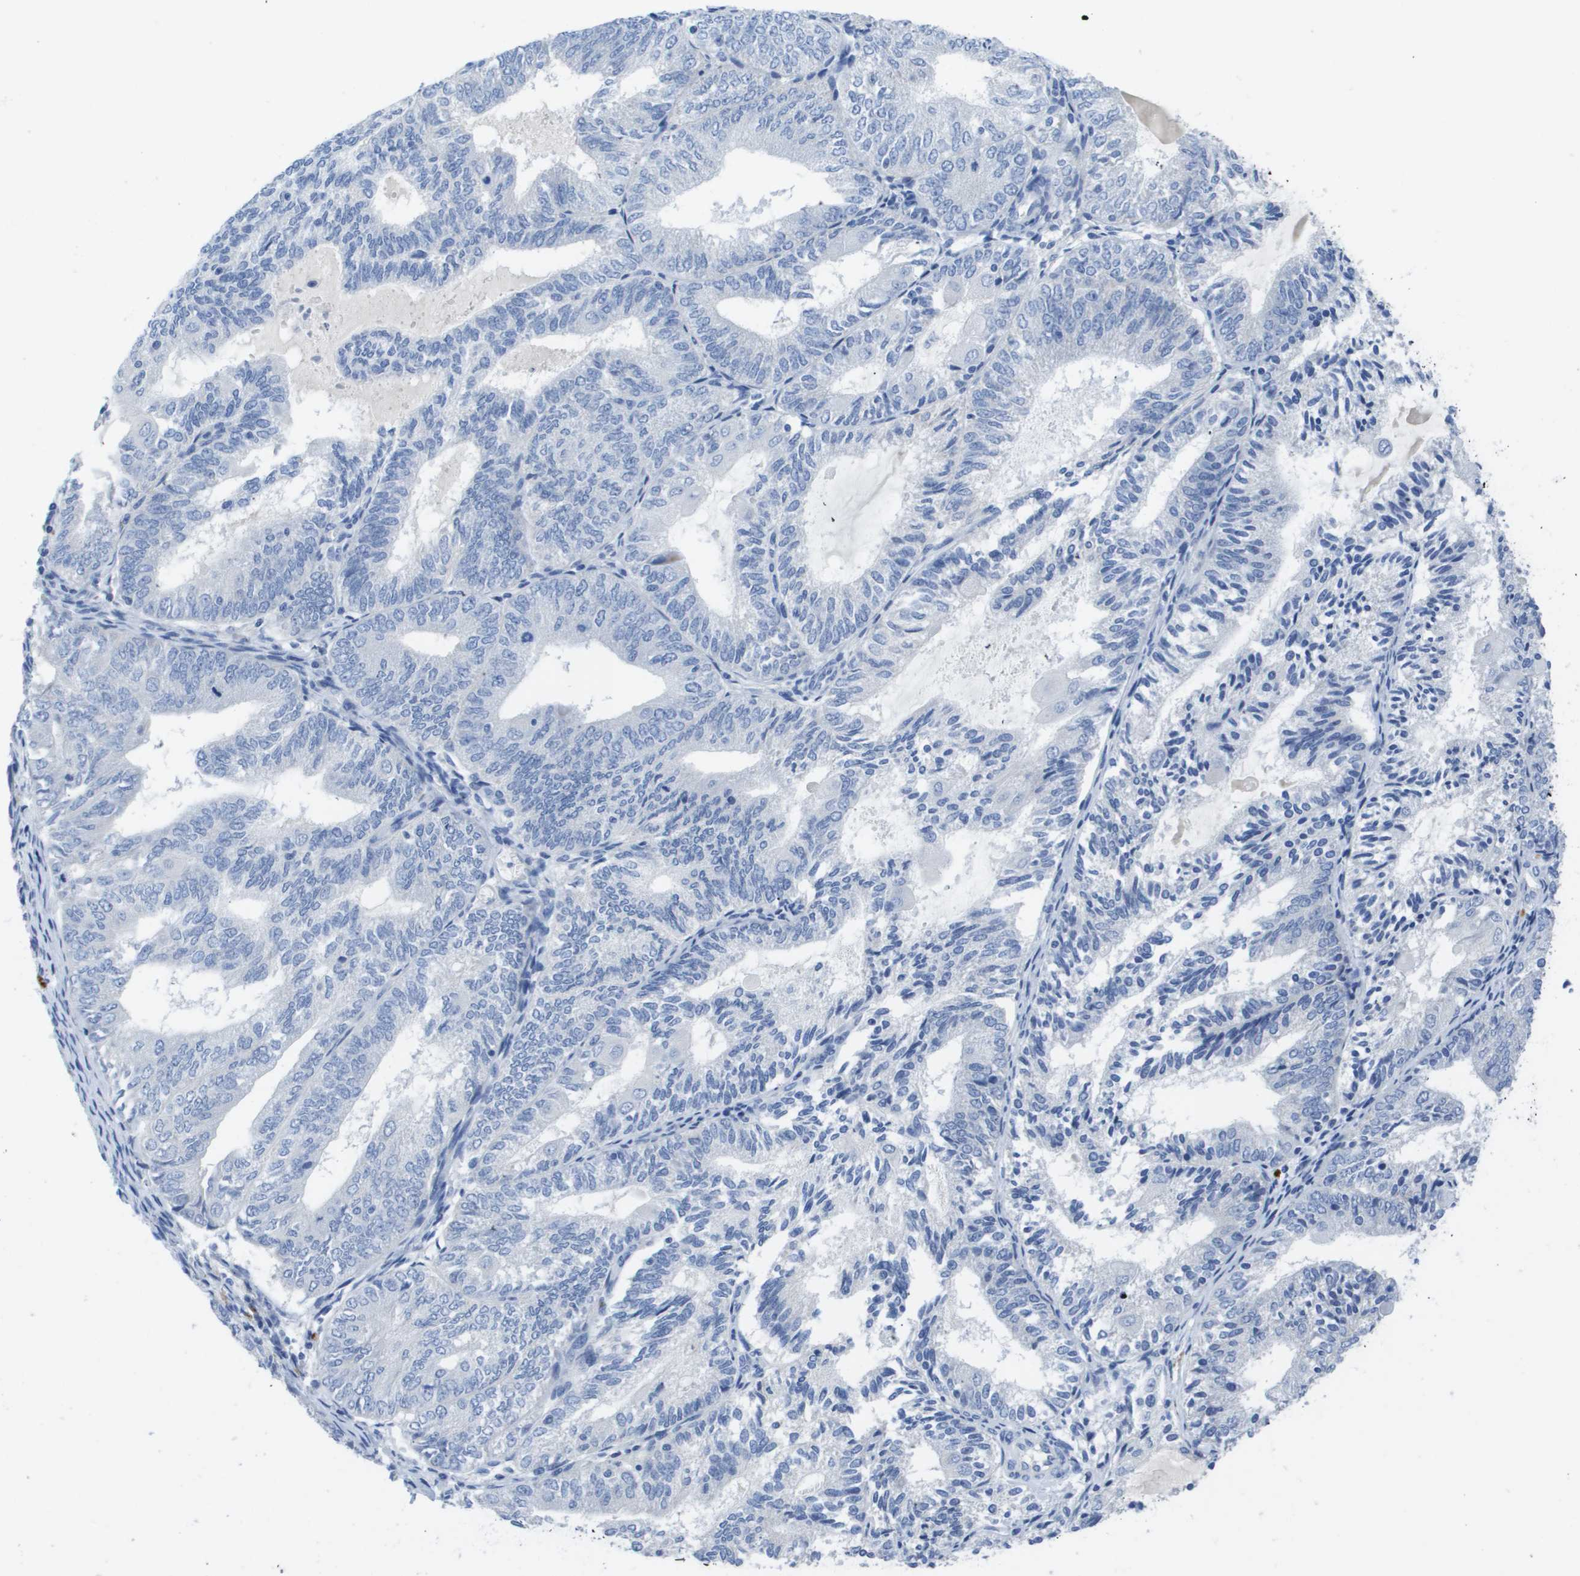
{"staining": {"intensity": "negative", "quantity": "none", "location": "none"}, "tissue": "endometrial cancer", "cell_type": "Tumor cells", "image_type": "cancer", "snomed": [{"axis": "morphology", "description": "Adenocarcinoma, NOS"}, {"axis": "topography", "description": "Endometrium"}], "caption": "Endometrial cancer was stained to show a protein in brown. There is no significant staining in tumor cells.", "gene": "MS4A1", "patient": {"sex": "female", "age": 81}}